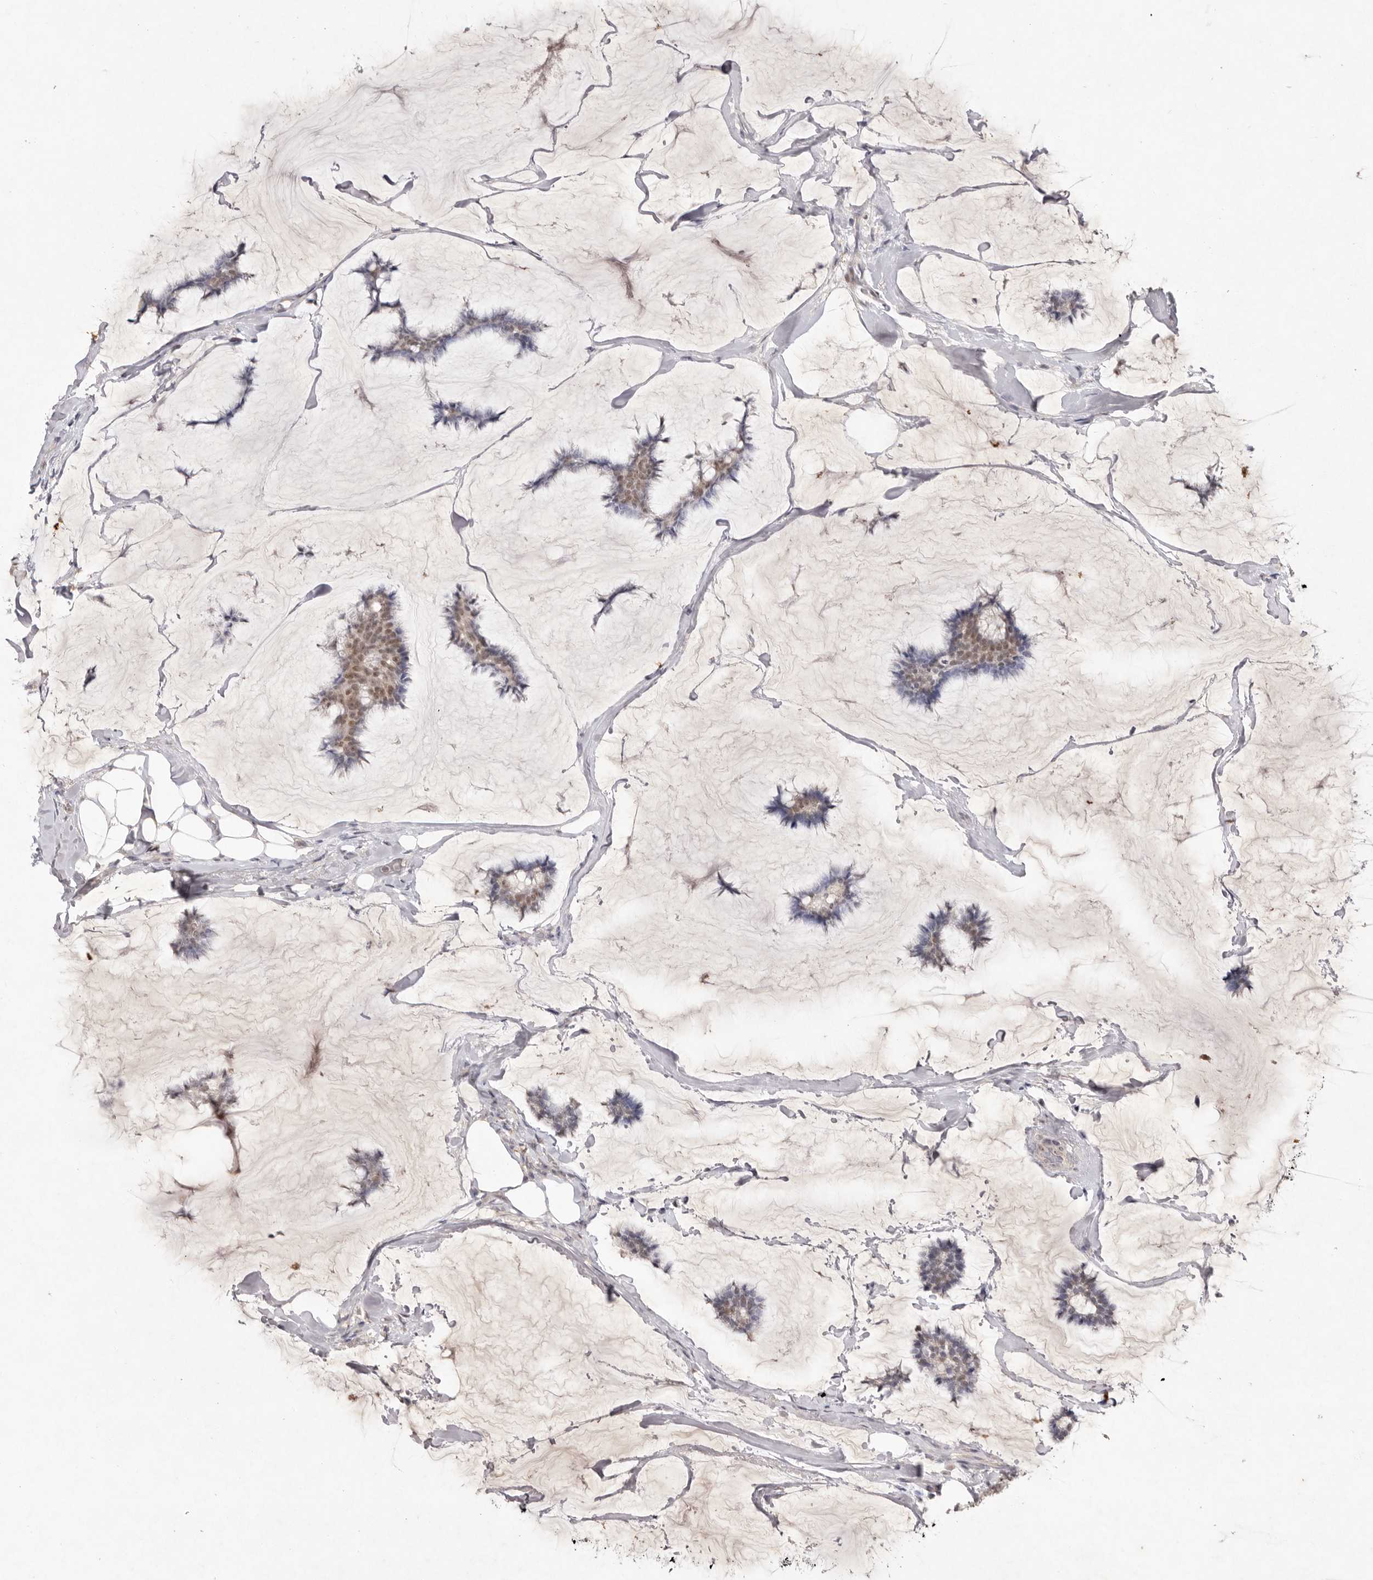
{"staining": {"intensity": "moderate", "quantity": ">75%", "location": "nuclear"}, "tissue": "breast cancer", "cell_type": "Tumor cells", "image_type": "cancer", "snomed": [{"axis": "morphology", "description": "Duct carcinoma"}, {"axis": "topography", "description": "Breast"}], "caption": "A photomicrograph showing moderate nuclear expression in about >75% of tumor cells in breast cancer (invasive ductal carcinoma), as visualized by brown immunohistochemical staining.", "gene": "TADA1", "patient": {"sex": "female", "age": 93}}